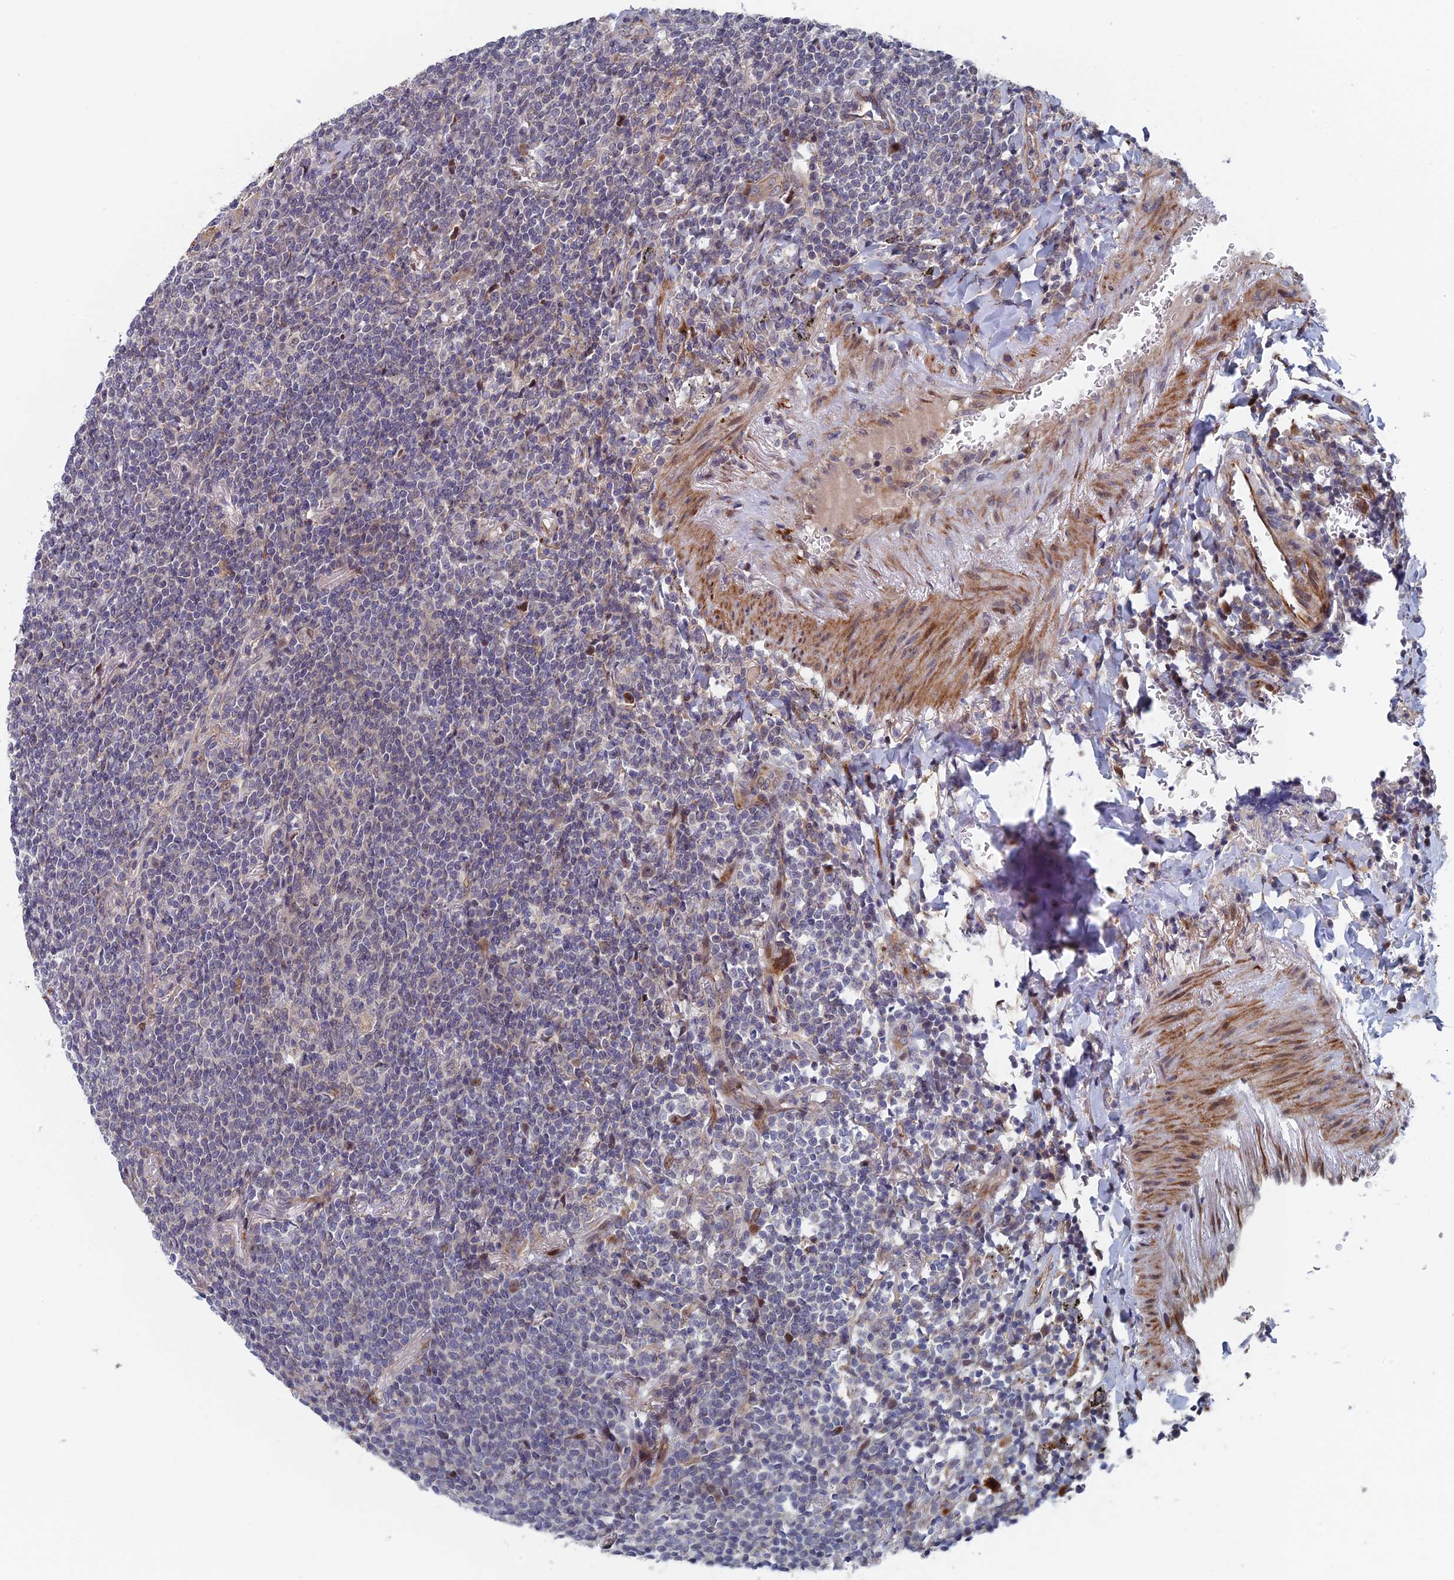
{"staining": {"intensity": "negative", "quantity": "none", "location": "none"}, "tissue": "lymphoma", "cell_type": "Tumor cells", "image_type": "cancer", "snomed": [{"axis": "morphology", "description": "Malignant lymphoma, non-Hodgkin's type, Low grade"}, {"axis": "topography", "description": "Lung"}], "caption": "Tumor cells show no significant expression in low-grade malignant lymphoma, non-Hodgkin's type.", "gene": "GTF2IRD1", "patient": {"sex": "female", "age": 71}}